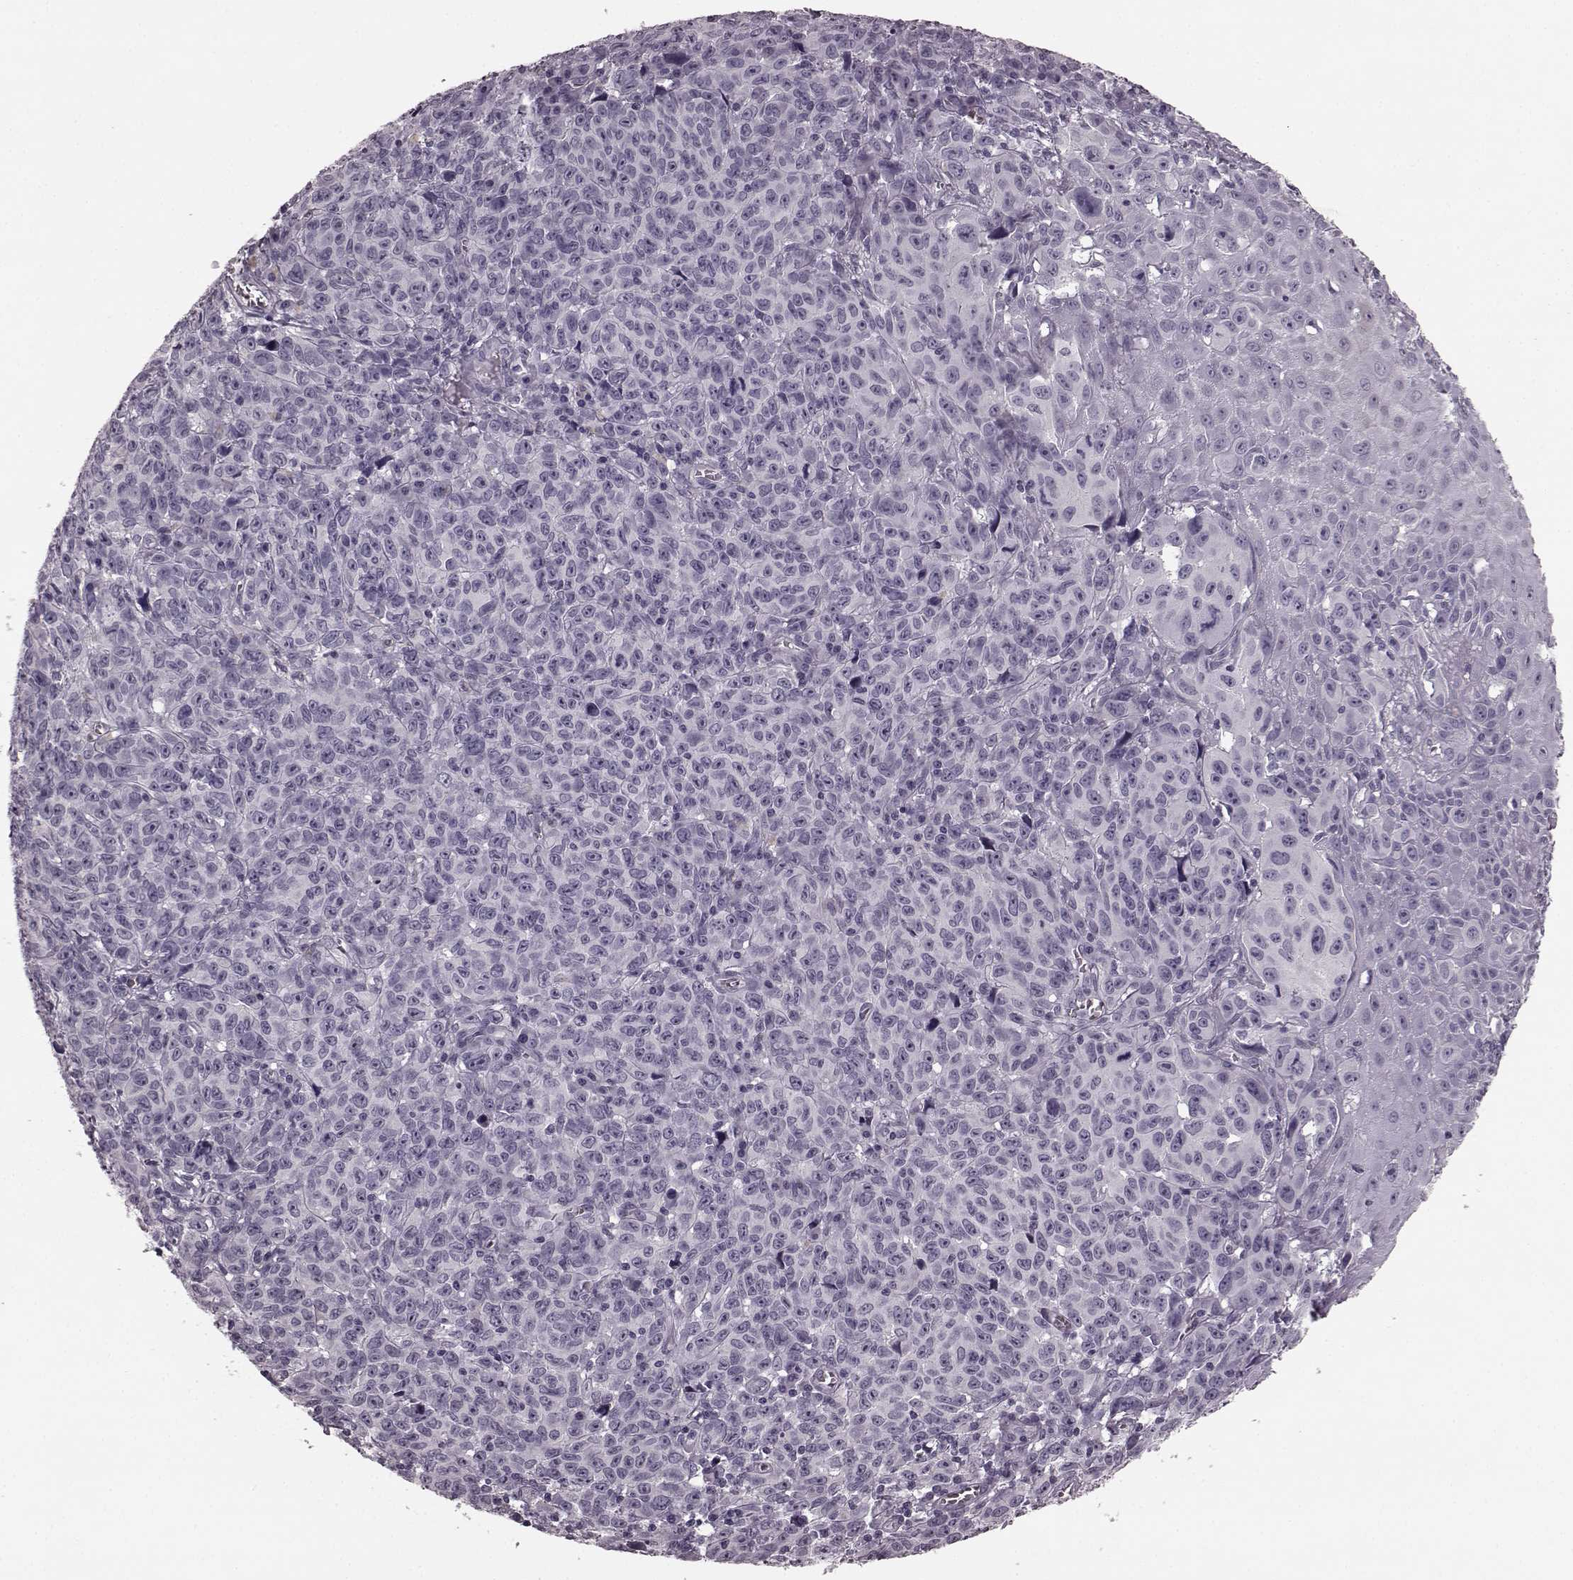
{"staining": {"intensity": "negative", "quantity": "none", "location": "none"}, "tissue": "melanoma", "cell_type": "Tumor cells", "image_type": "cancer", "snomed": [{"axis": "morphology", "description": "Malignant melanoma, NOS"}, {"axis": "topography", "description": "Vulva, labia, clitoris and Bartholin´s gland, NO"}], "caption": "This is an immunohistochemistry micrograph of human malignant melanoma. There is no staining in tumor cells.", "gene": "TRPM1", "patient": {"sex": "female", "age": 75}}